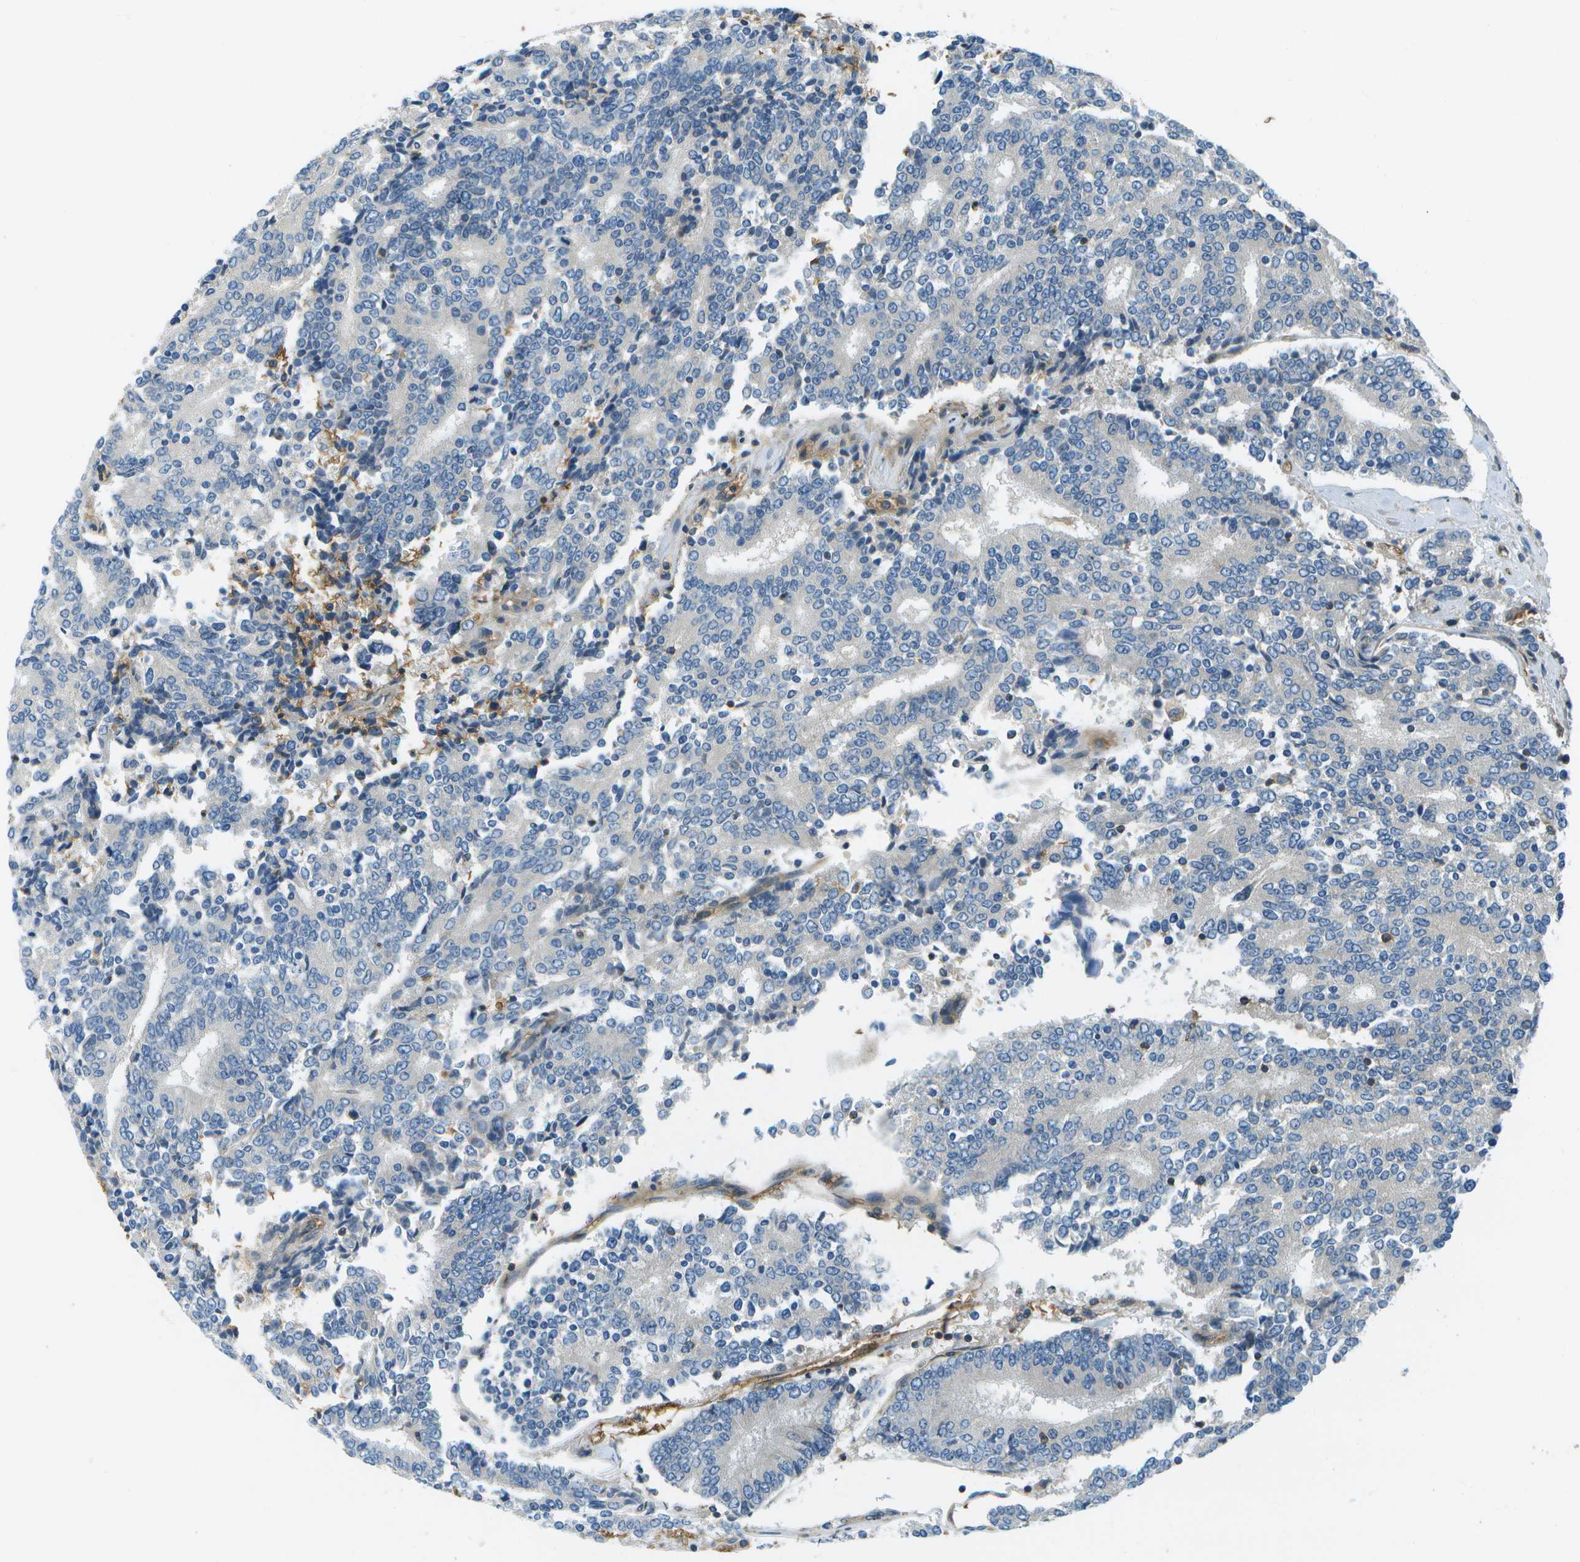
{"staining": {"intensity": "negative", "quantity": "none", "location": "none"}, "tissue": "prostate cancer", "cell_type": "Tumor cells", "image_type": "cancer", "snomed": [{"axis": "morphology", "description": "Normal tissue, NOS"}, {"axis": "morphology", "description": "Adenocarcinoma, High grade"}, {"axis": "topography", "description": "Prostate"}, {"axis": "topography", "description": "Seminal veicle"}], "caption": "Immunohistochemistry histopathology image of neoplastic tissue: prostate cancer (high-grade adenocarcinoma) stained with DAB demonstrates no significant protein staining in tumor cells.", "gene": "CTIF", "patient": {"sex": "male", "age": 55}}